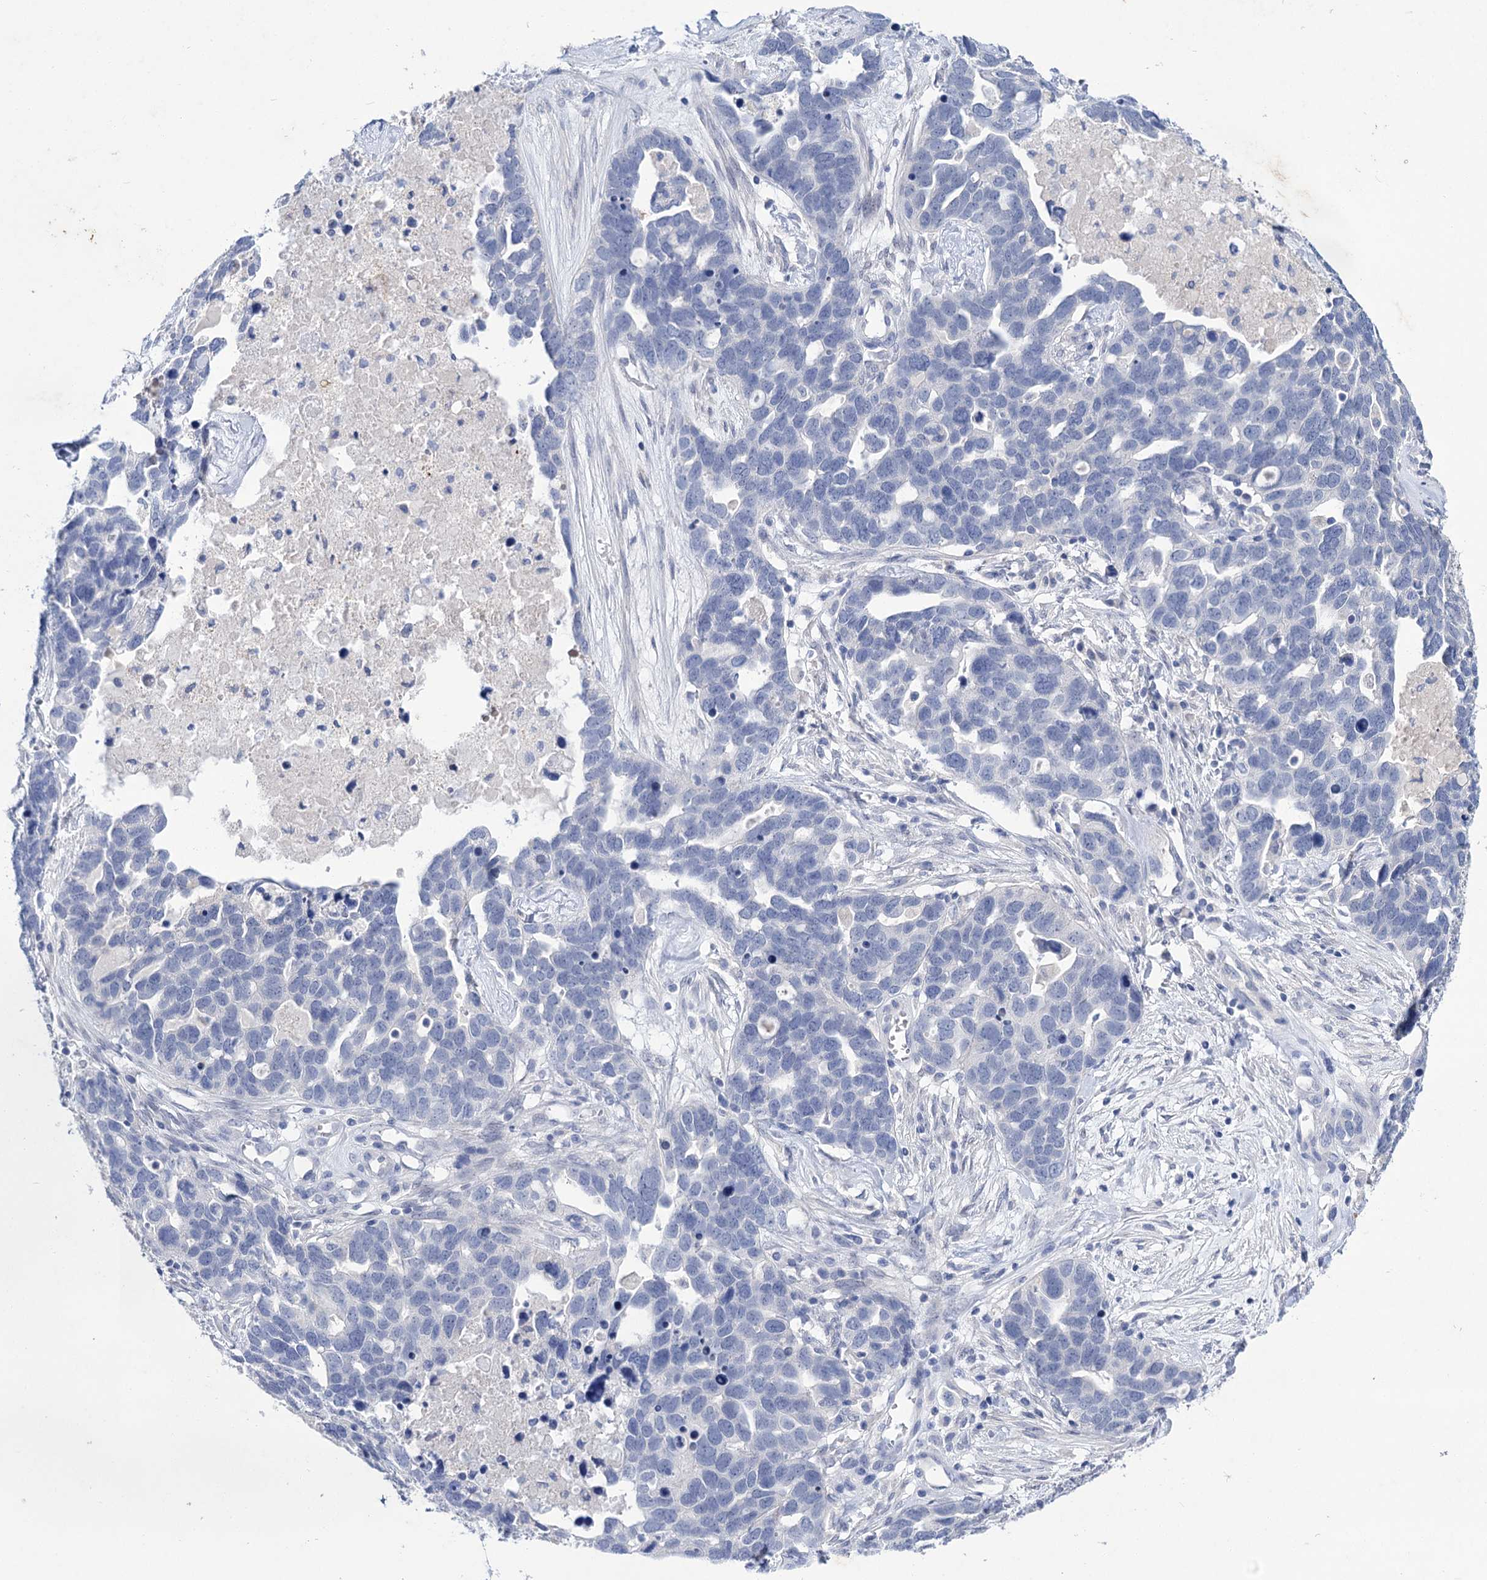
{"staining": {"intensity": "negative", "quantity": "none", "location": "none"}, "tissue": "ovarian cancer", "cell_type": "Tumor cells", "image_type": "cancer", "snomed": [{"axis": "morphology", "description": "Cystadenocarcinoma, serous, NOS"}, {"axis": "topography", "description": "Ovary"}], "caption": "High power microscopy image of an IHC histopathology image of ovarian cancer, revealing no significant positivity in tumor cells.", "gene": "LYZL4", "patient": {"sex": "female", "age": 54}}